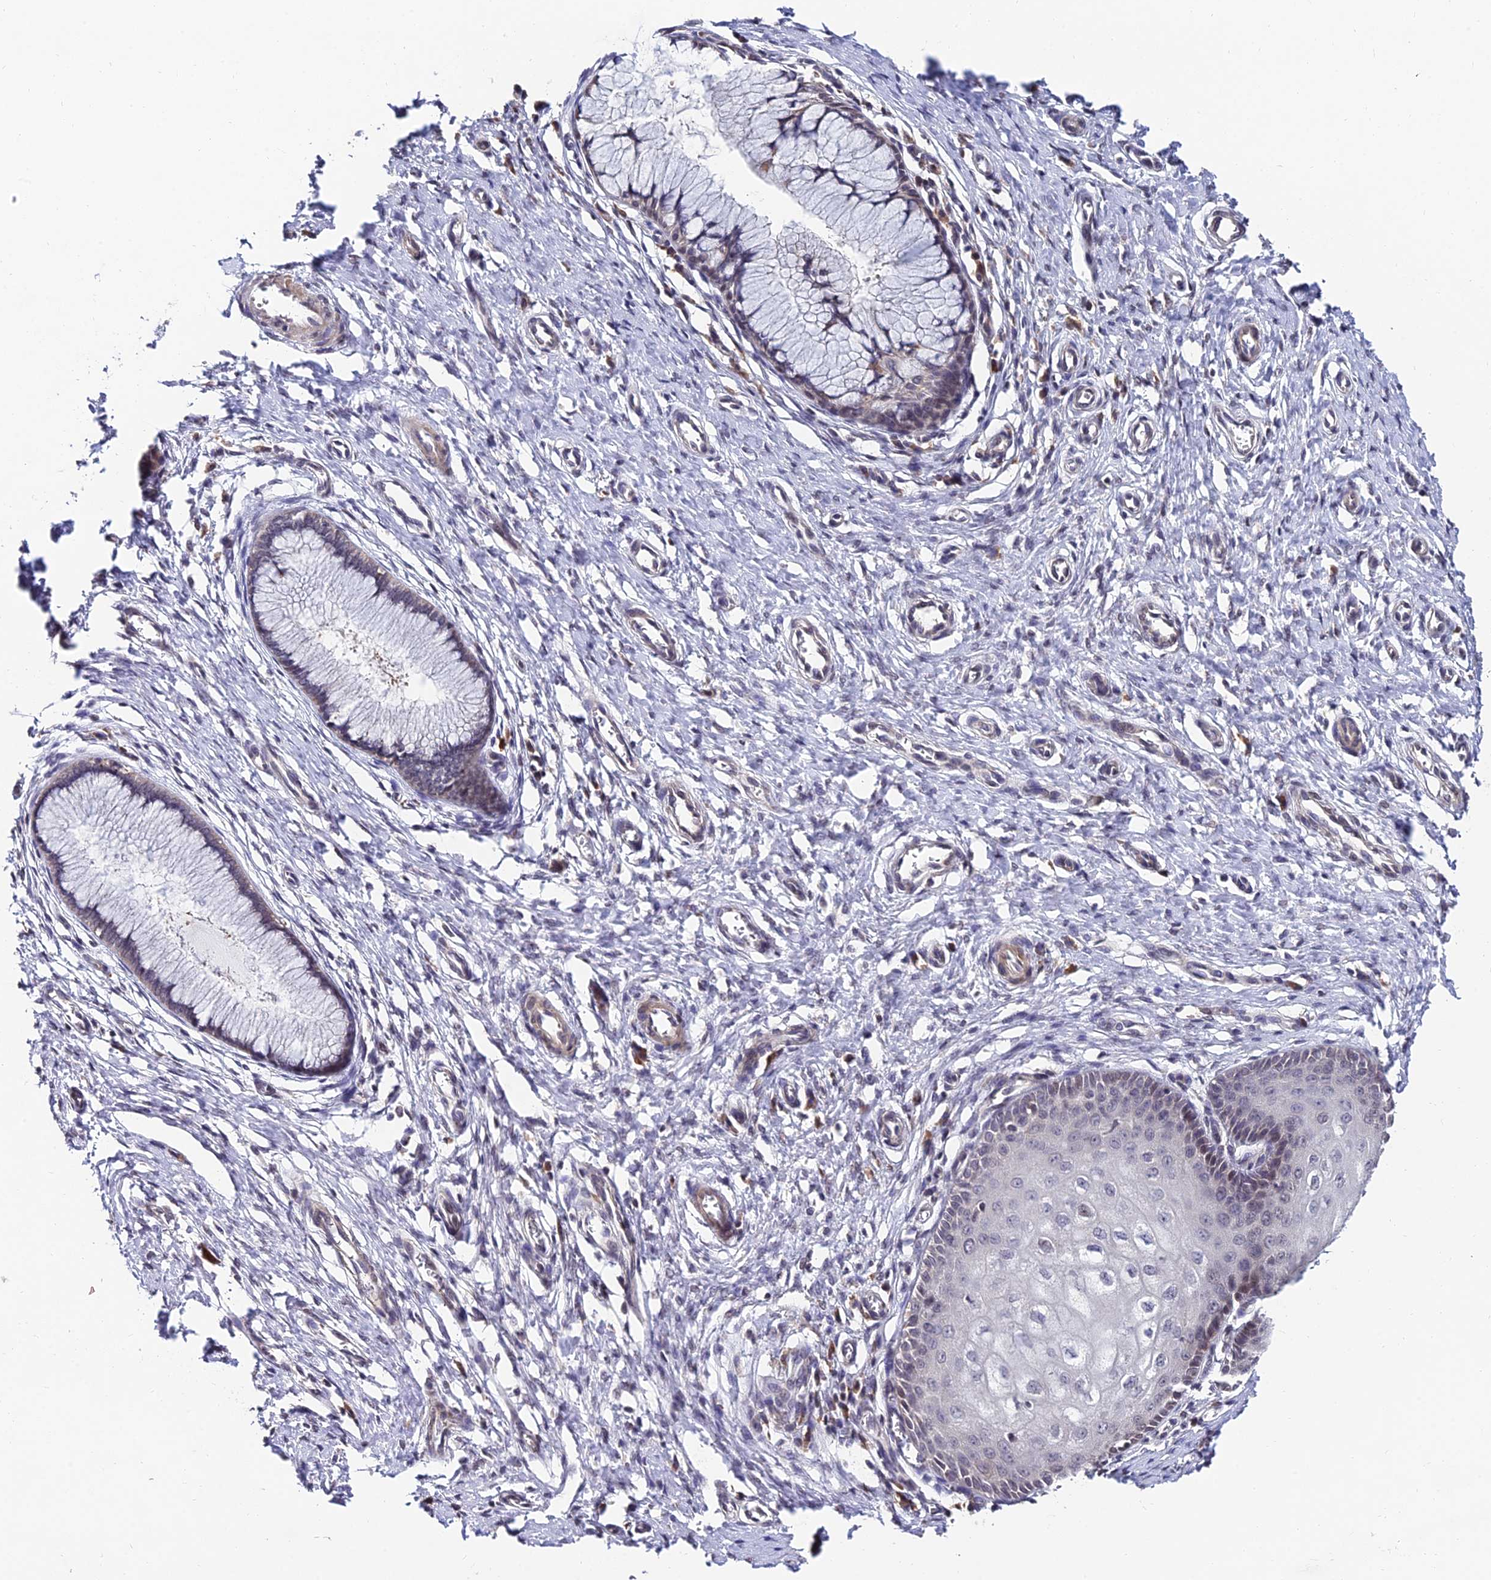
{"staining": {"intensity": "moderate", "quantity": "<25%", "location": "cytoplasmic/membranous"}, "tissue": "cervix", "cell_type": "Glandular cells", "image_type": "normal", "snomed": [{"axis": "morphology", "description": "Normal tissue, NOS"}, {"axis": "topography", "description": "Cervix"}], "caption": "IHC of normal cervix shows low levels of moderate cytoplasmic/membranous positivity in approximately <25% of glandular cells. (brown staining indicates protein expression, while blue staining denotes nuclei).", "gene": "CDNF", "patient": {"sex": "female", "age": 55}}